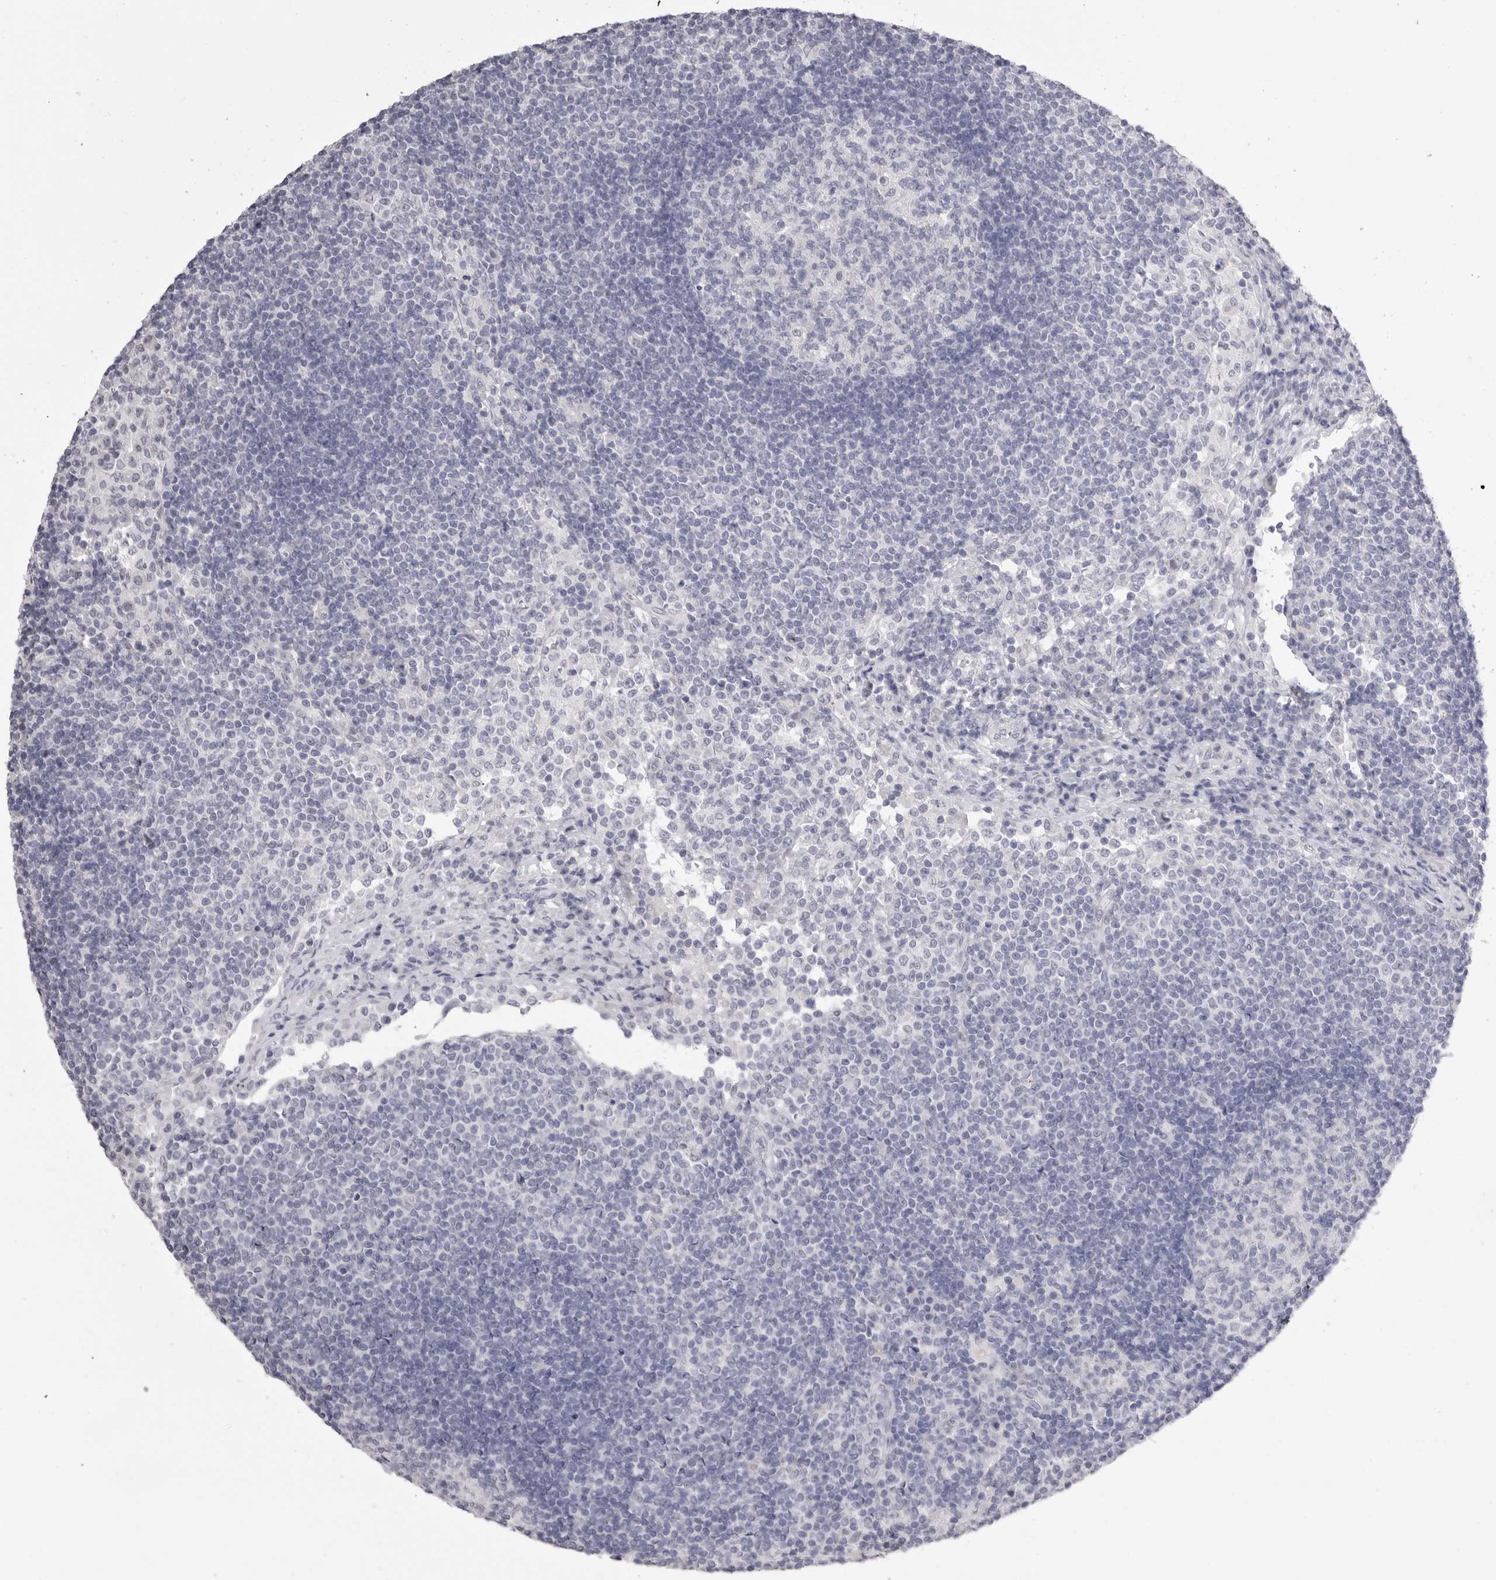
{"staining": {"intensity": "negative", "quantity": "none", "location": "none"}, "tissue": "lymph node", "cell_type": "Germinal center cells", "image_type": "normal", "snomed": [{"axis": "morphology", "description": "Normal tissue, NOS"}, {"axis": "topography", "description": "Lymph node"}], "caption": "DAB (3,3'-diaminobenzidine) immunohistochemical staining of normal human lymph node reveals no significant positivity in germinal center cells. The staining was performed using DAB (3,3'-diaminobenzidine) to visualize the protein expression in brown, while the nuclei were stained in blue with hematoxylin (Magnification: 20x).", "gene": "CPB1", "patient": {"sex": "female", "age": 53}}